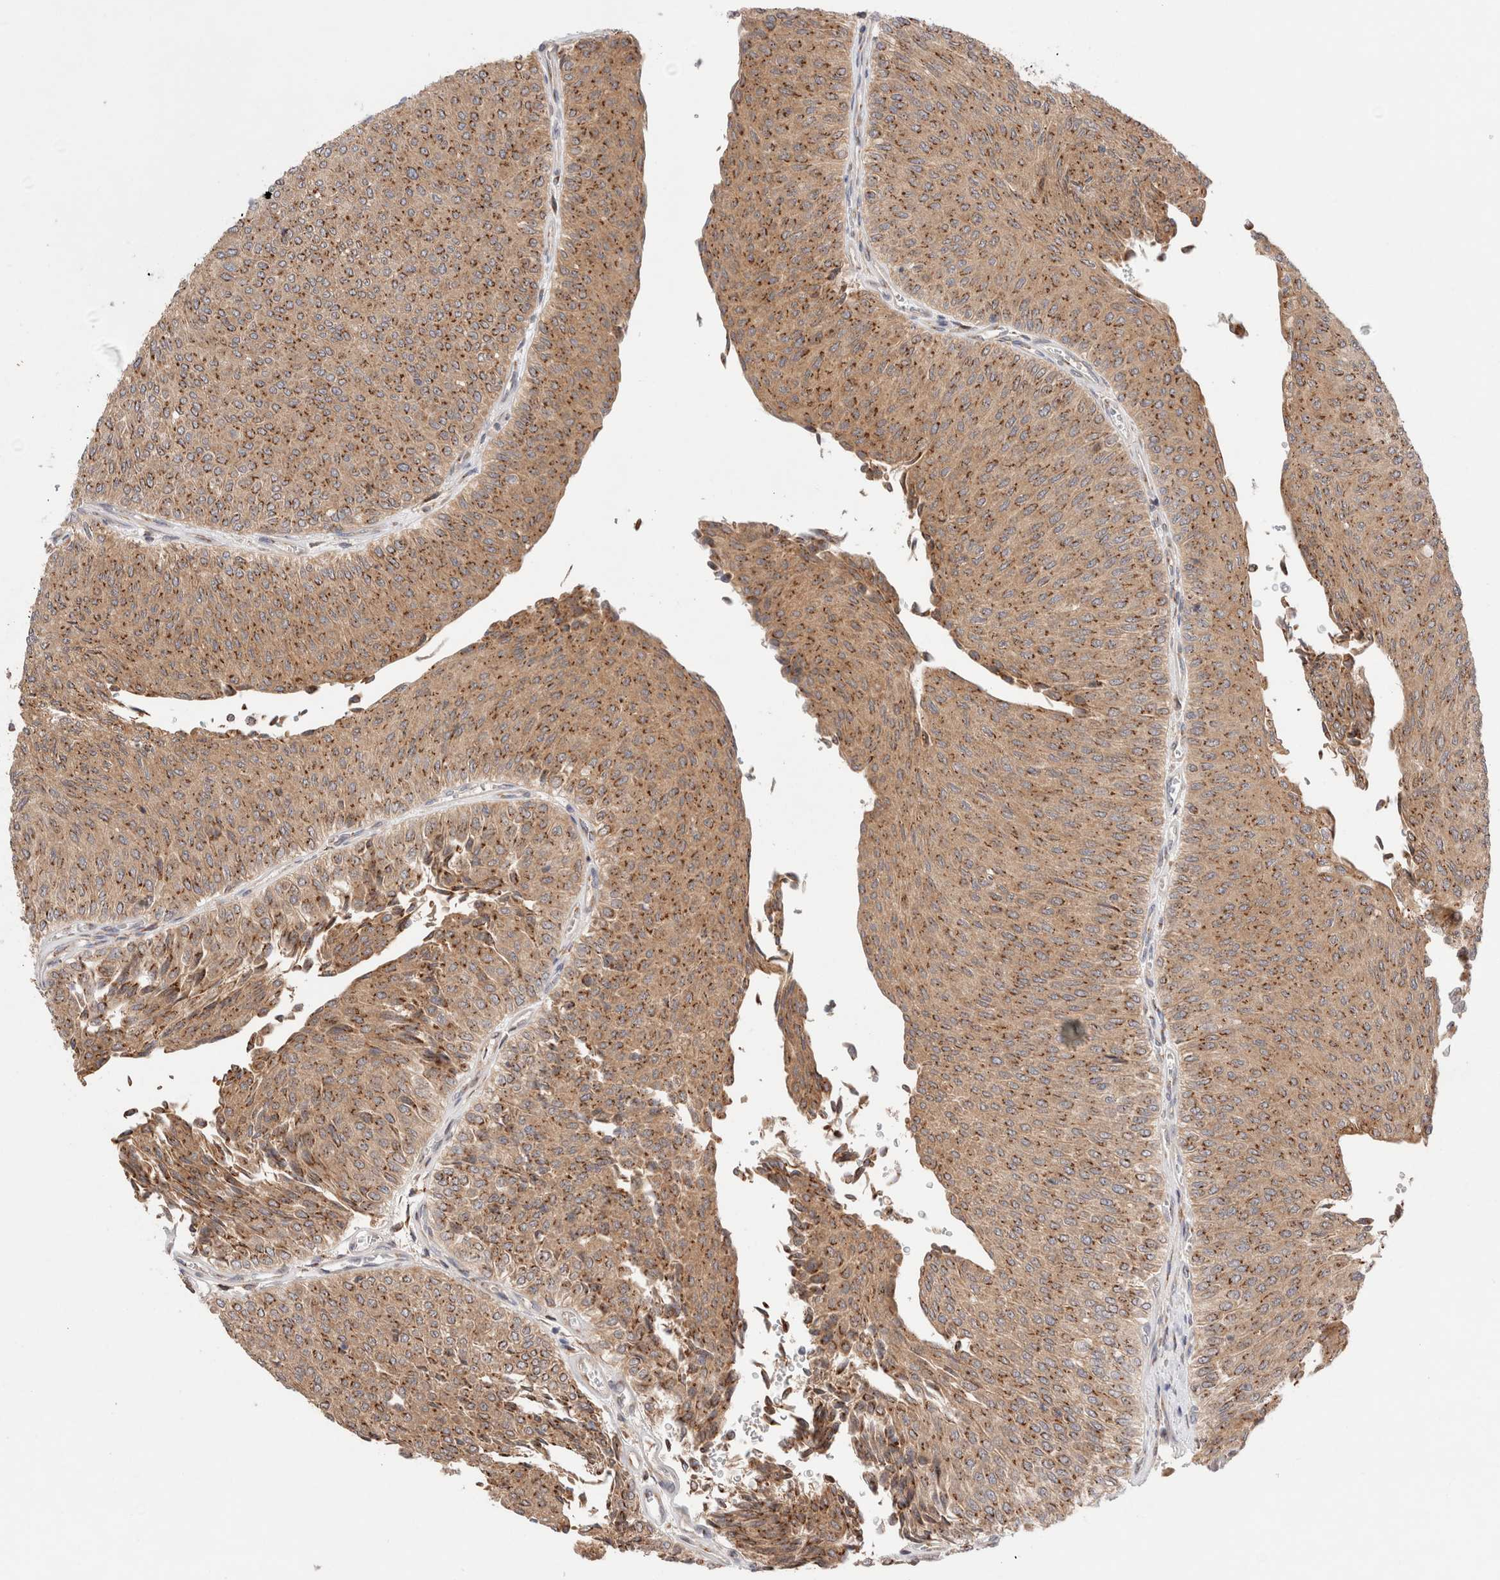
{"staining": {"intensity": "moderate", "quantity": ">75%", "location": "cytoplasmic/membranous"}, "tissue": "urothelial cancer", "cell_type": "Tumor cells", "image_type": "cancer", "snomed": [{"axis": "morphology", "description": "Urothelial carcinoma, Low grade"}, {"axis": "topography", "description": "Urinary bladder"}], "caption": "Urothelial carcinoma (low-grade) stained with a protein marker displays moderate staining in tumor cells.", "gene": "LMAN2L", "patient": {"sex": "male", "age": 78}}